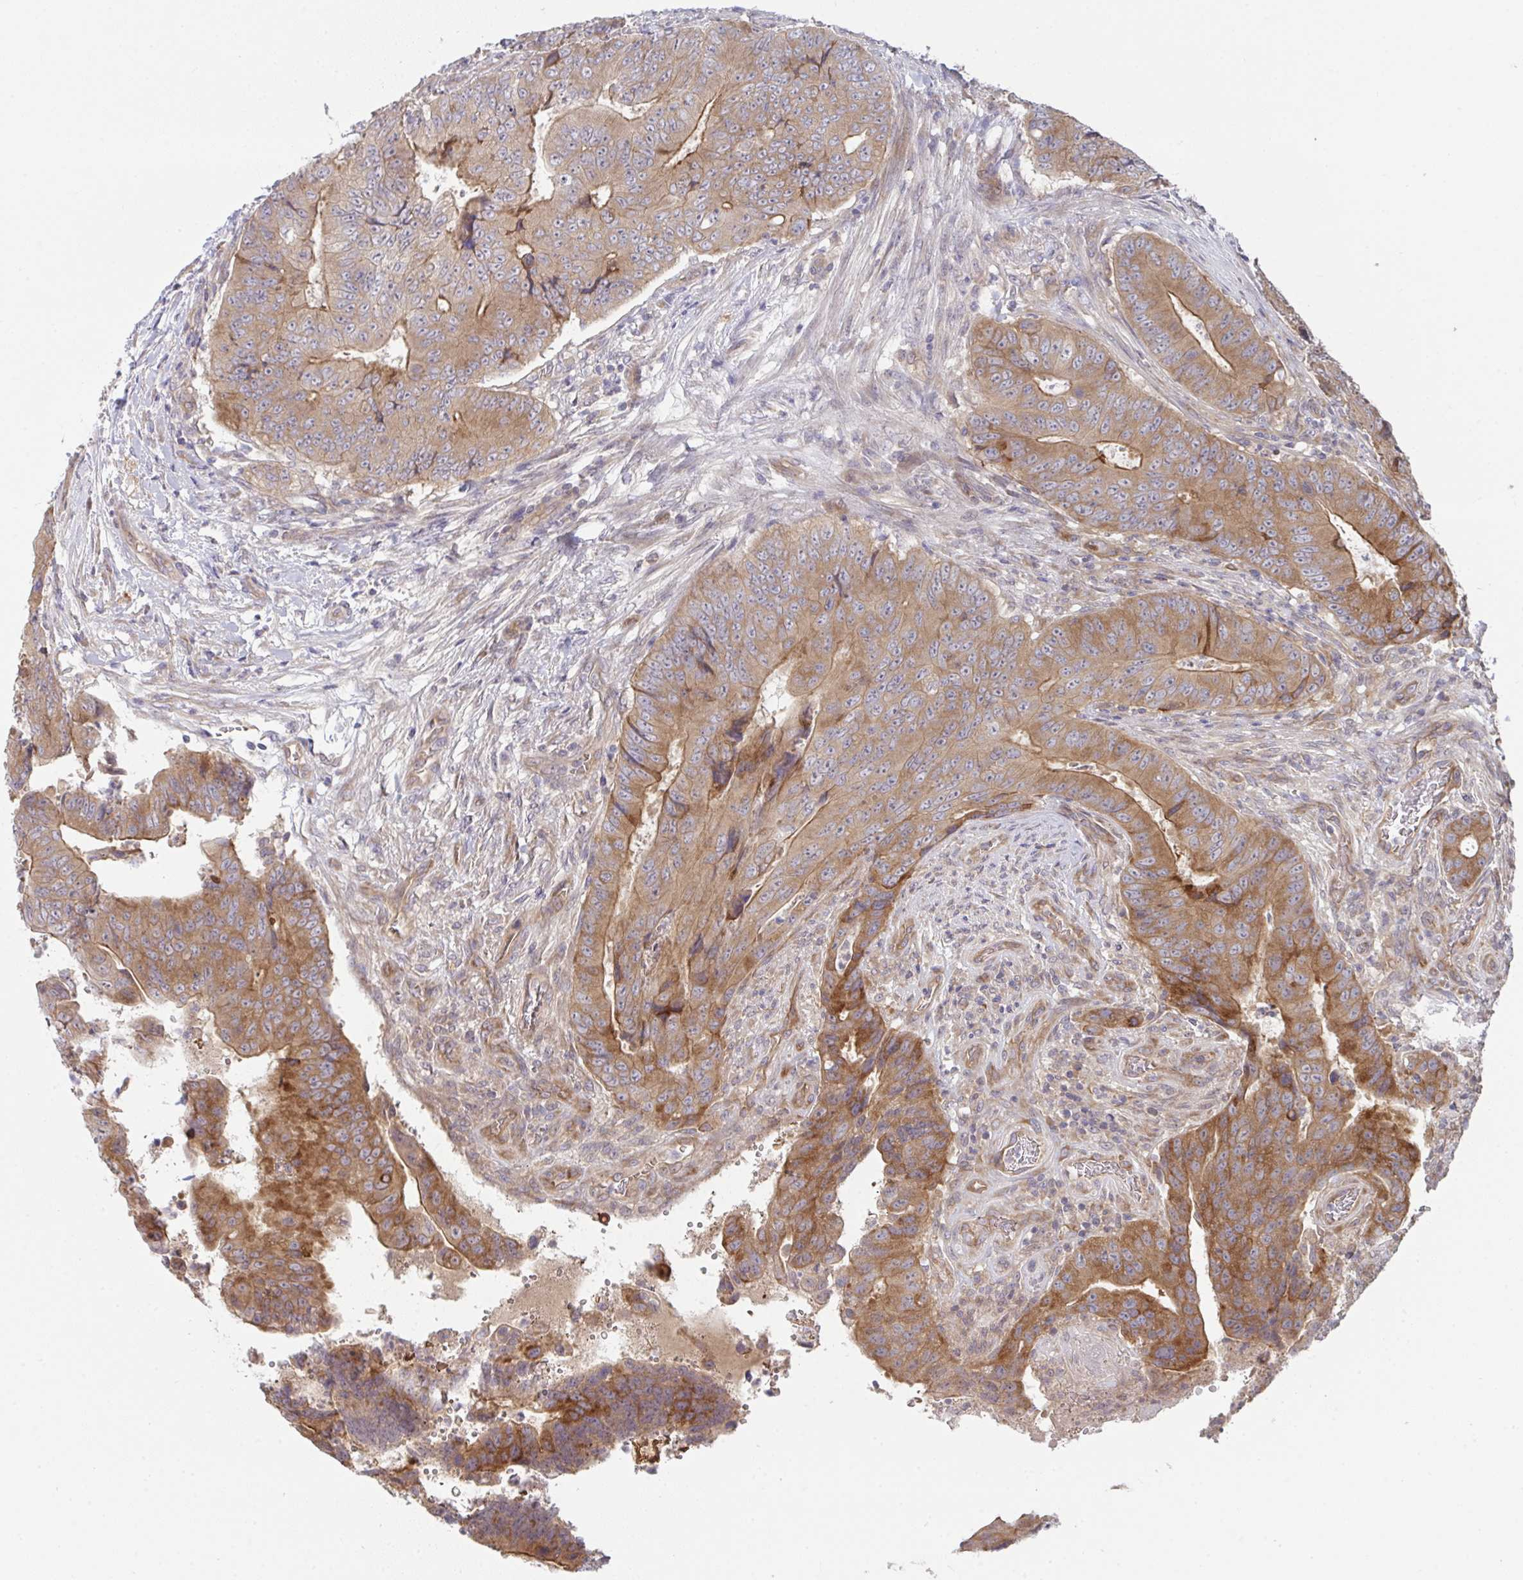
{"staining": {"intensity": "moderate", "quantity": ">75%", "location": "cytoplasmic/membranous"}, "tissue": "colorectal cancer", "cell_type": "Tumor cells", "image_type": "cancer", "snomed": [{"axis": "morphology", "description": "Adenocarcinoma, NOS"}, {"axis": "topography", "description": "Colon"}], "caption": "Brown immunohistochemical staining in human adenocarcinoma (colorectal) exhibits moderate cytoplasmic/membranous positivity in approximately >75% of tumor cells.", "gene": "CASP9", "patient": {"sex": "female", "age": 48}}